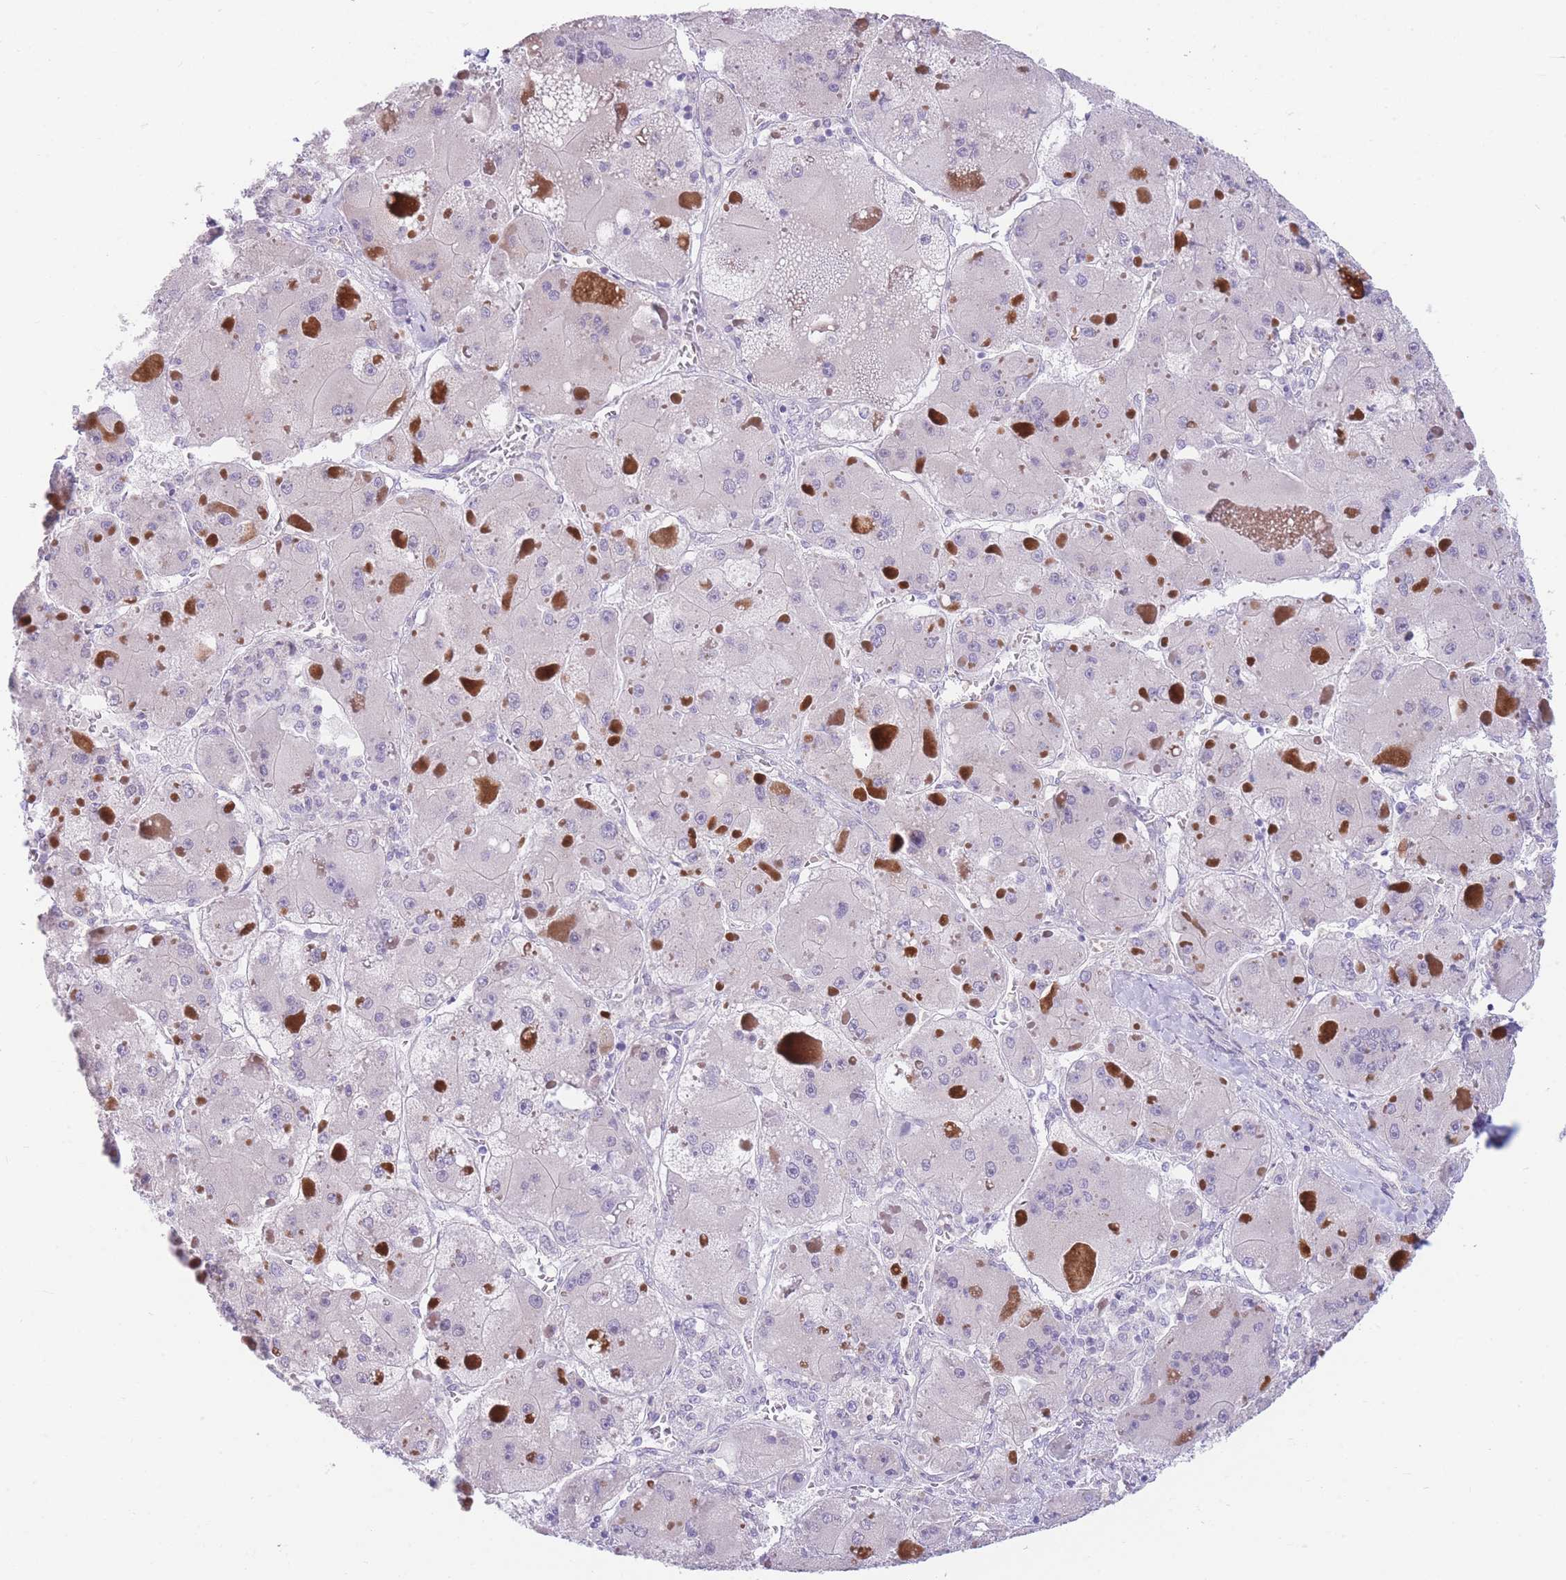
{"staining": {"intensity": "negative", "quantity": "none", "location": "none"}, "tissue": "liver cancer", "cell_type": "Tumor cells", "image_type": "cancer", "snomed": [{"axis": "morphology", "description": "Carcinoma, Hepatocellular, NOS"}, {"axis": "topography", "description": "Liver"}], "caption": "DAB immunohistochemical staining of hepatocellular carcinoma (liver) reveals no significant staining in tumor cells.", "gene": "SHCBP1", "patient": {"sex": "female", "age": 73}}